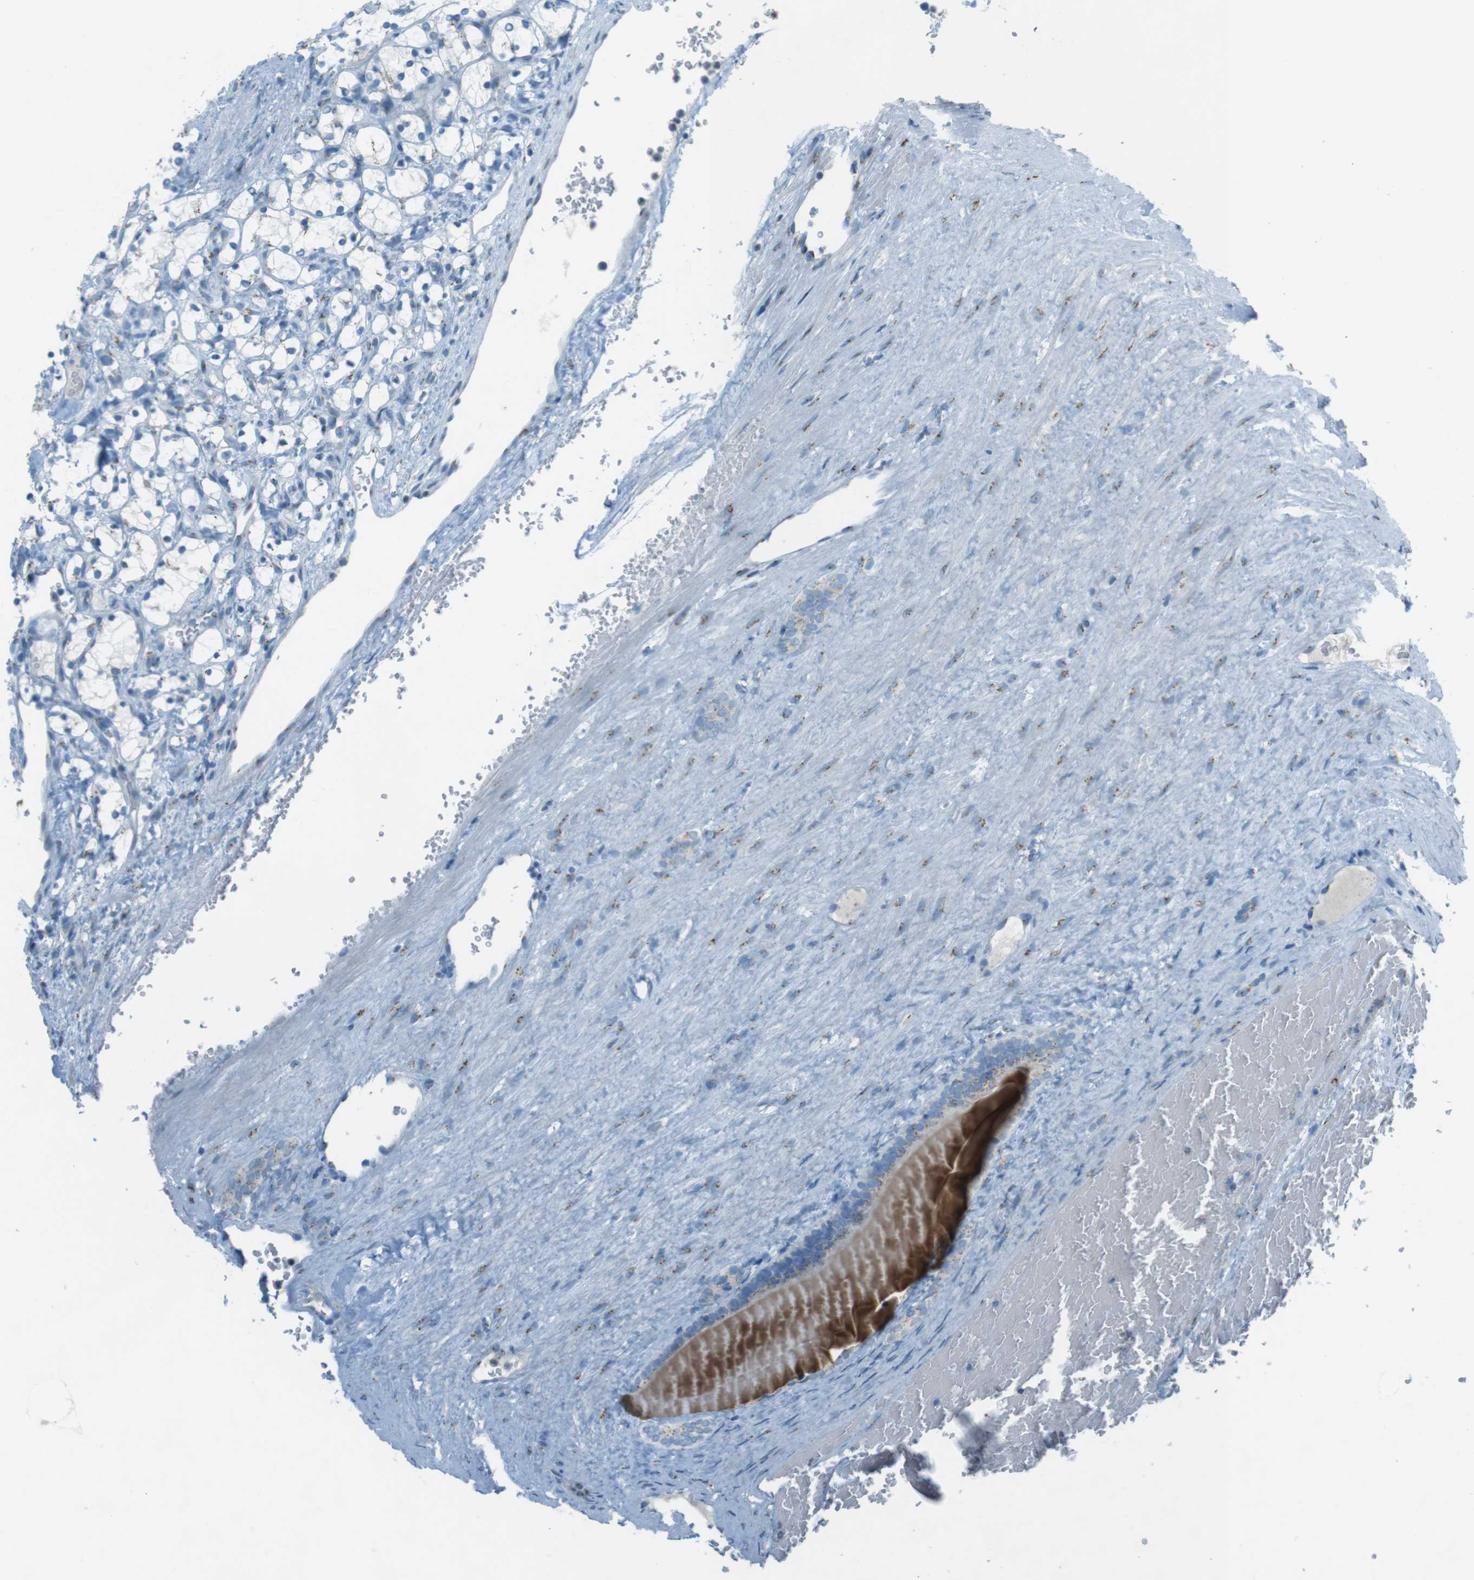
{"staining": {"intensity": "negative", "quantity": "none", "location": "none"}, "tissue": "renal cancer", "cell_type": "Tumor cells", "image_type": "cancer", "snomed": [{"axis": "morphology", "description": "Adenocarcinoma, NOS"}, {"axis": "topography", "description": "Kidney"}], "caption": "IHC of human renal adenocarcinoma exhibits no positivity in tumor cells. Nuclei are stained in blue.", "gene": "TXNDC15", "patient": {"sex": "female", "age": 69}}